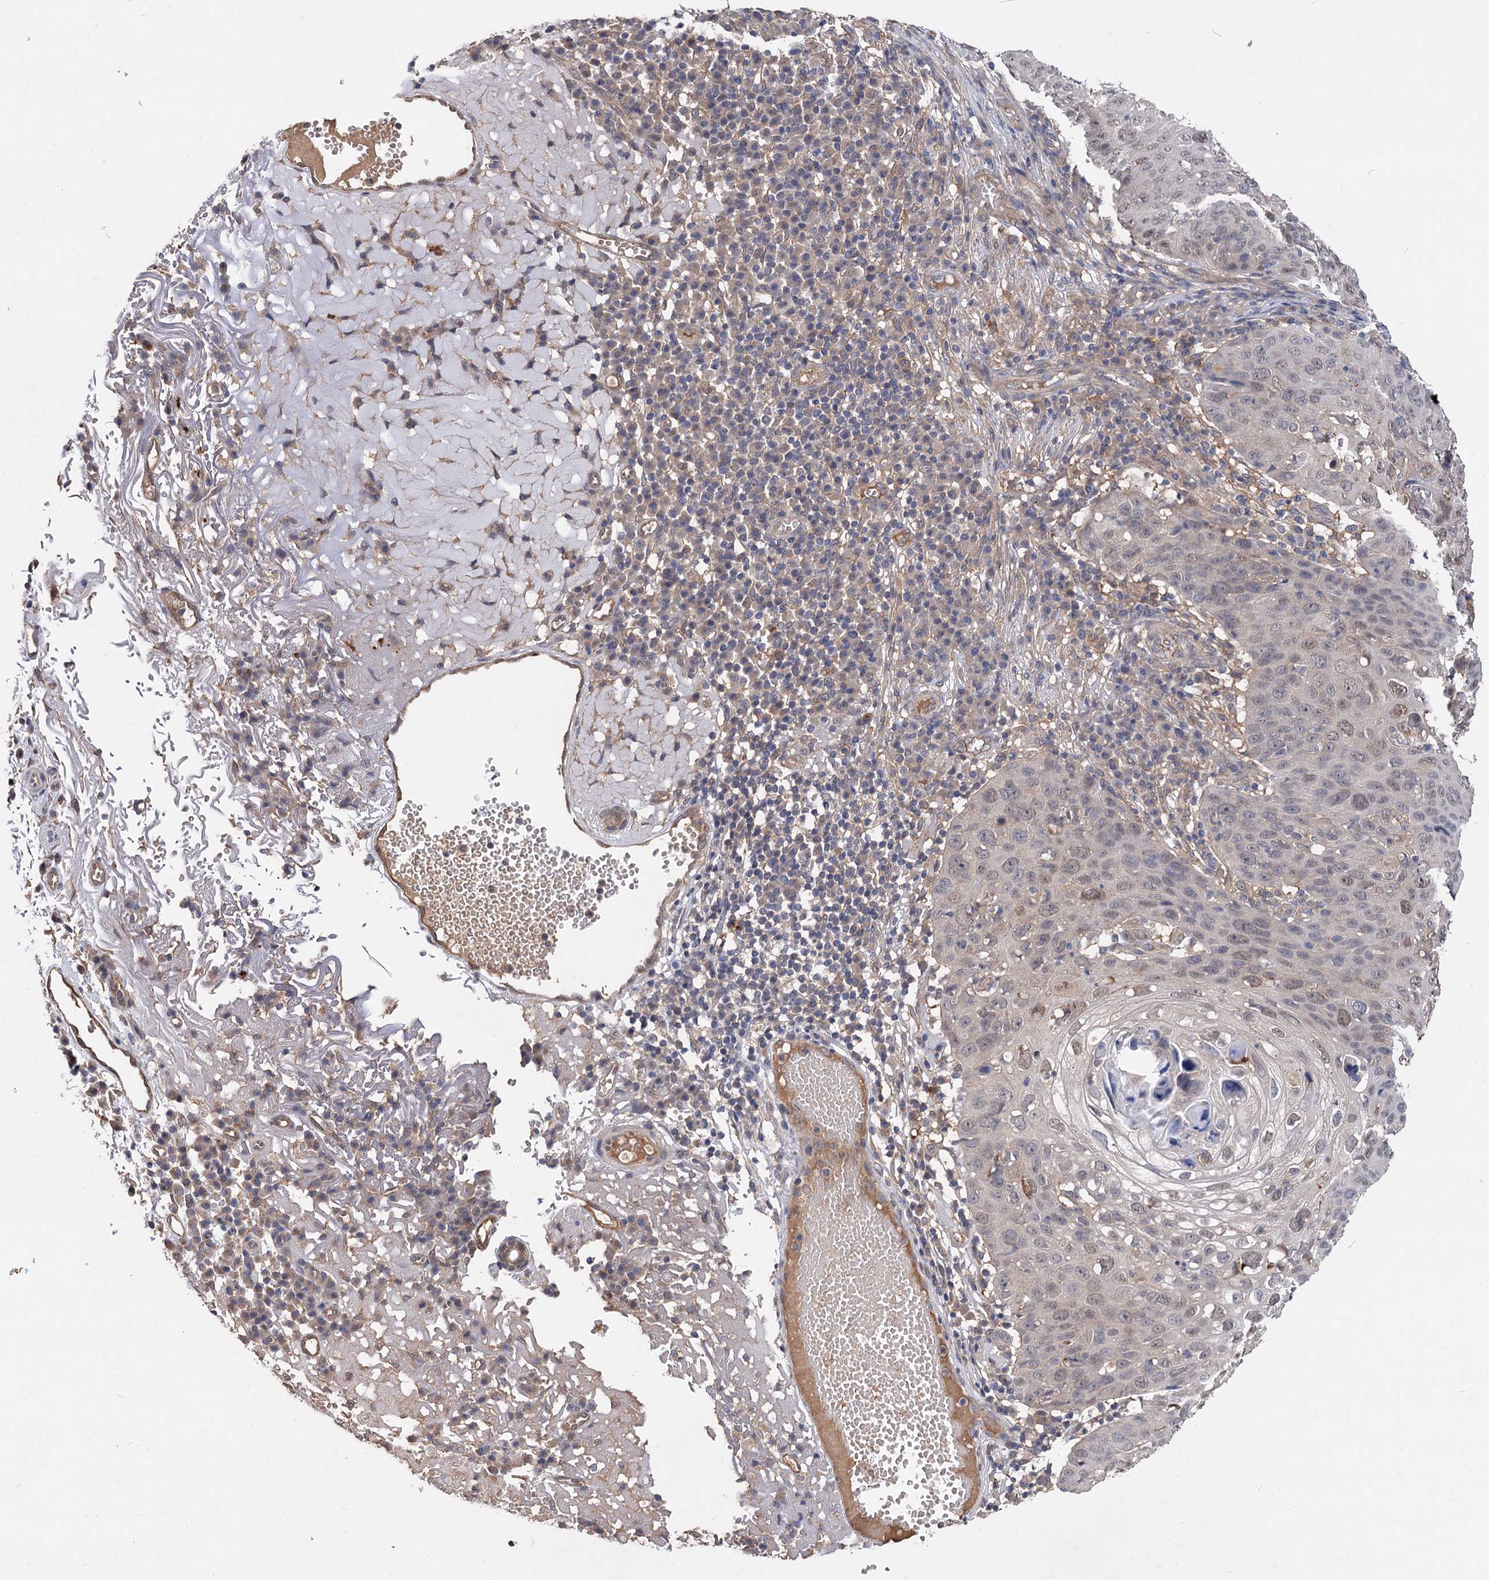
{"staining": {"intensity": "weak", "quantity": "25%-75%", "location": "nuclear"}, "tissue": "skin cancer", "cell_type": "Tumor cells", "image_type": "cancer", "snomed": [{"axis": "morphology", "description": "Squamous cell carcinoma, NOS"}, {"axis": "topography", "description": "Skin"}], "caption": "An image showing weak nuclear expression in approximately 25%-75% of tumor cells in squamous cell carcinoma (skin), as visualized by brown immunohistochemical staining.", "gene": "NUDCD2", "patient": {"sex": "female", "age": 90}}